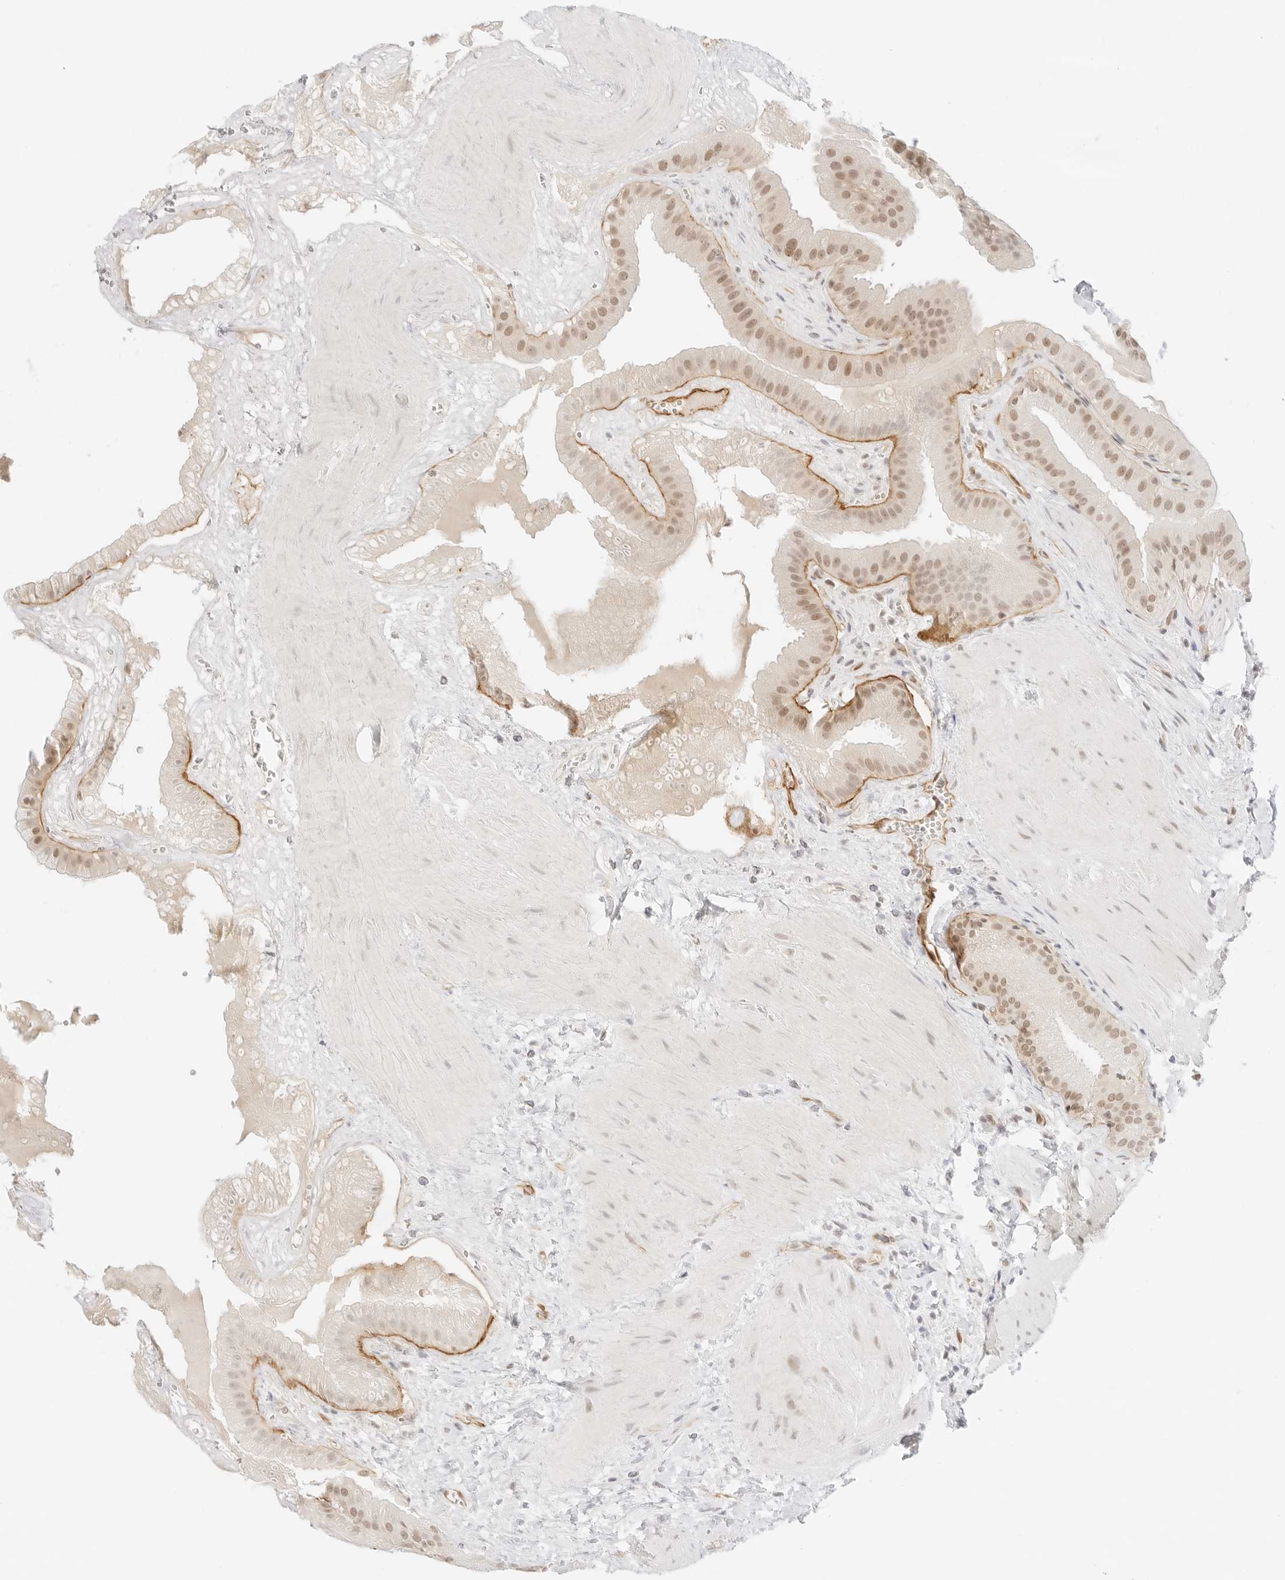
{"staining": {"intensity": "moderate", "quantity": ">75%", "location": "cytoplasmic/membranous,nuclear"}, "tissue": "gallbladder", "cell_type": "Glandular cells", "image_type": "normal", "snomed": [{"axis": "morphology", "description": "Normal tissue, NOS"}, {"axis": "topography", "description": "Gallbladder"}], "caption": "Protein expression analysis of normal human gallbladder reveals moderate cytoplasmic/membranous,nuclear expression in about >75% of glandular cells.", "gene": "ITGA6", "patient": {"sex": "male", "age": 55}}